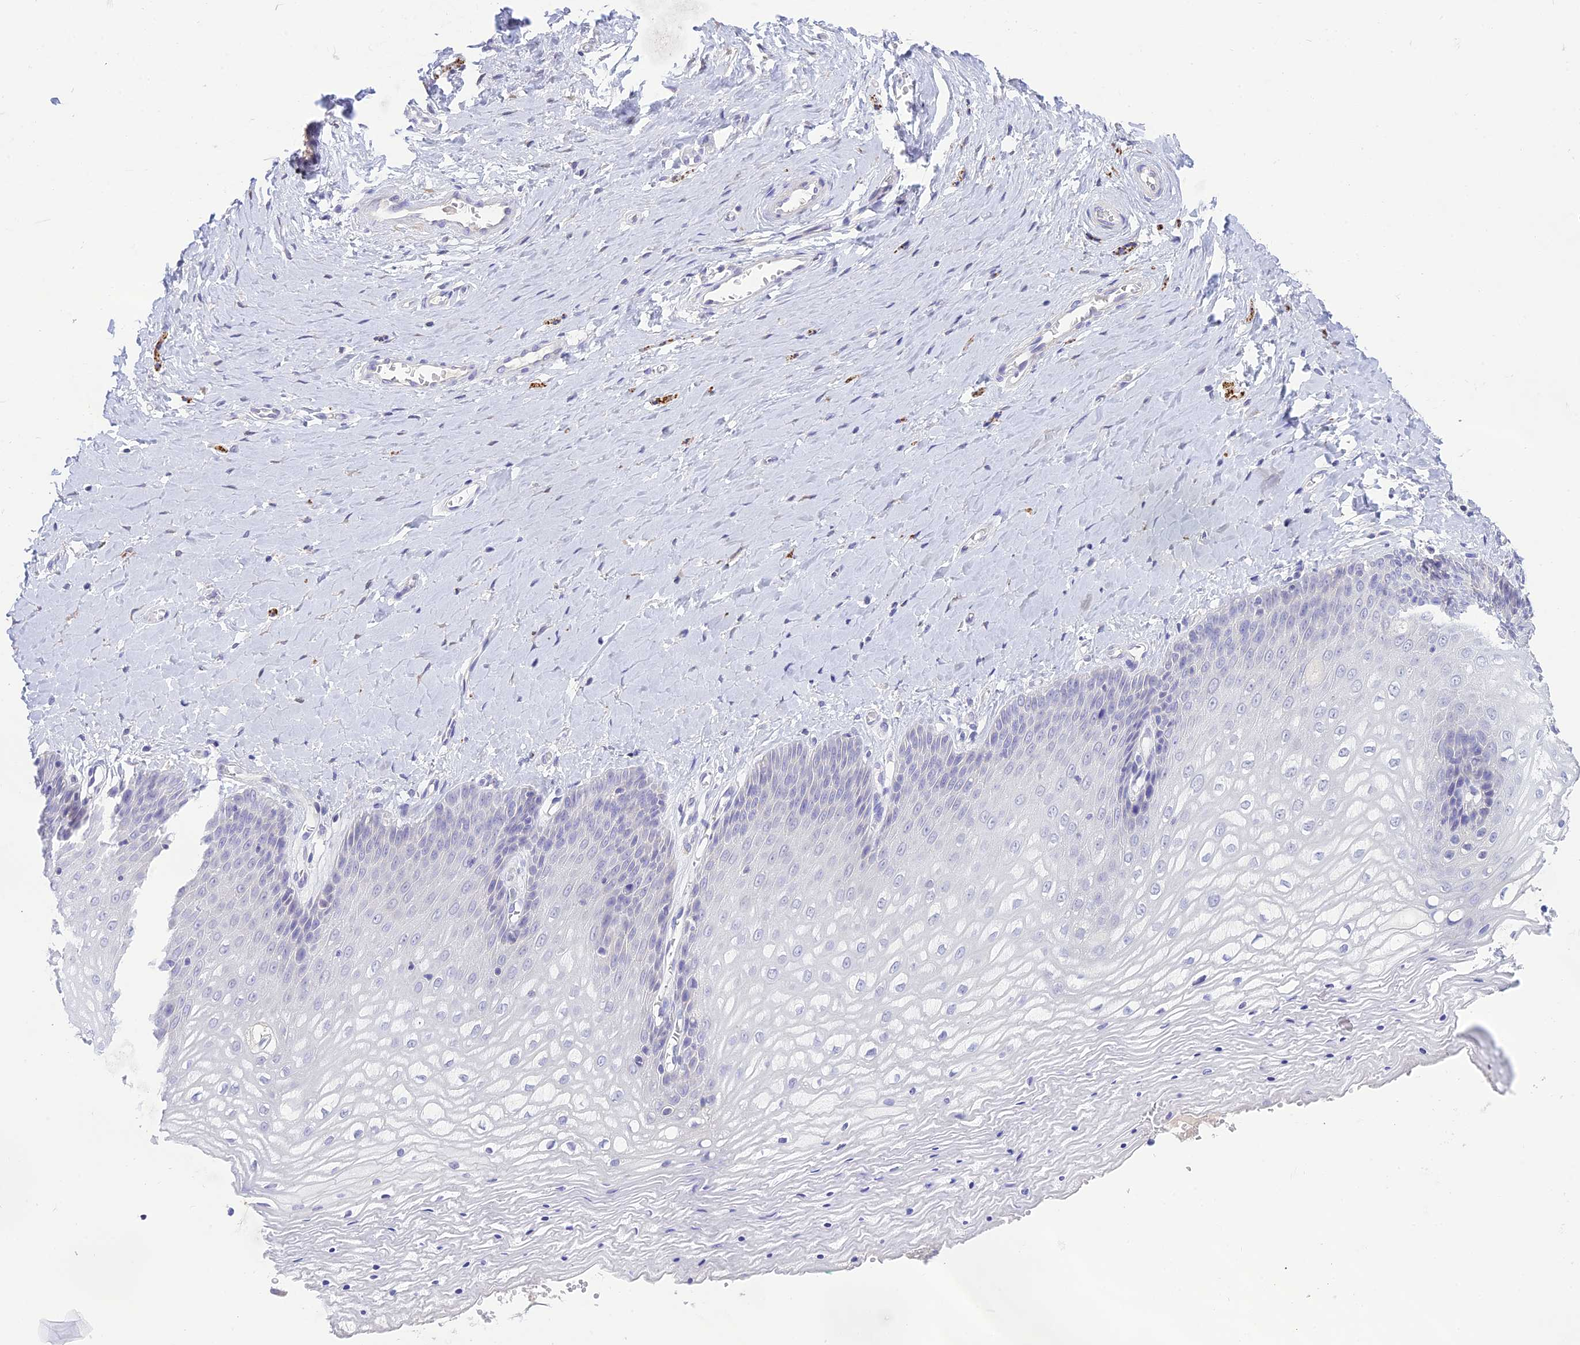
{"staining": {"intensity": "negative", "quantity": "none", "location": "none"}, "tissue": "vagina", "cell_type": "Squamous epithelial cells", "image_type": "normal", "snomed": [{"axis": "morphology", "description": "Normal tissue, NOS"}, {"axis": "topography", "description": "Vagina"}], "caption": "The immunohistochemistry (IHC) image has no significant expression in squamous epithelial cells of vagina.", "gene": "XPO7", "patient": {"sex": "female", "age": 65}}